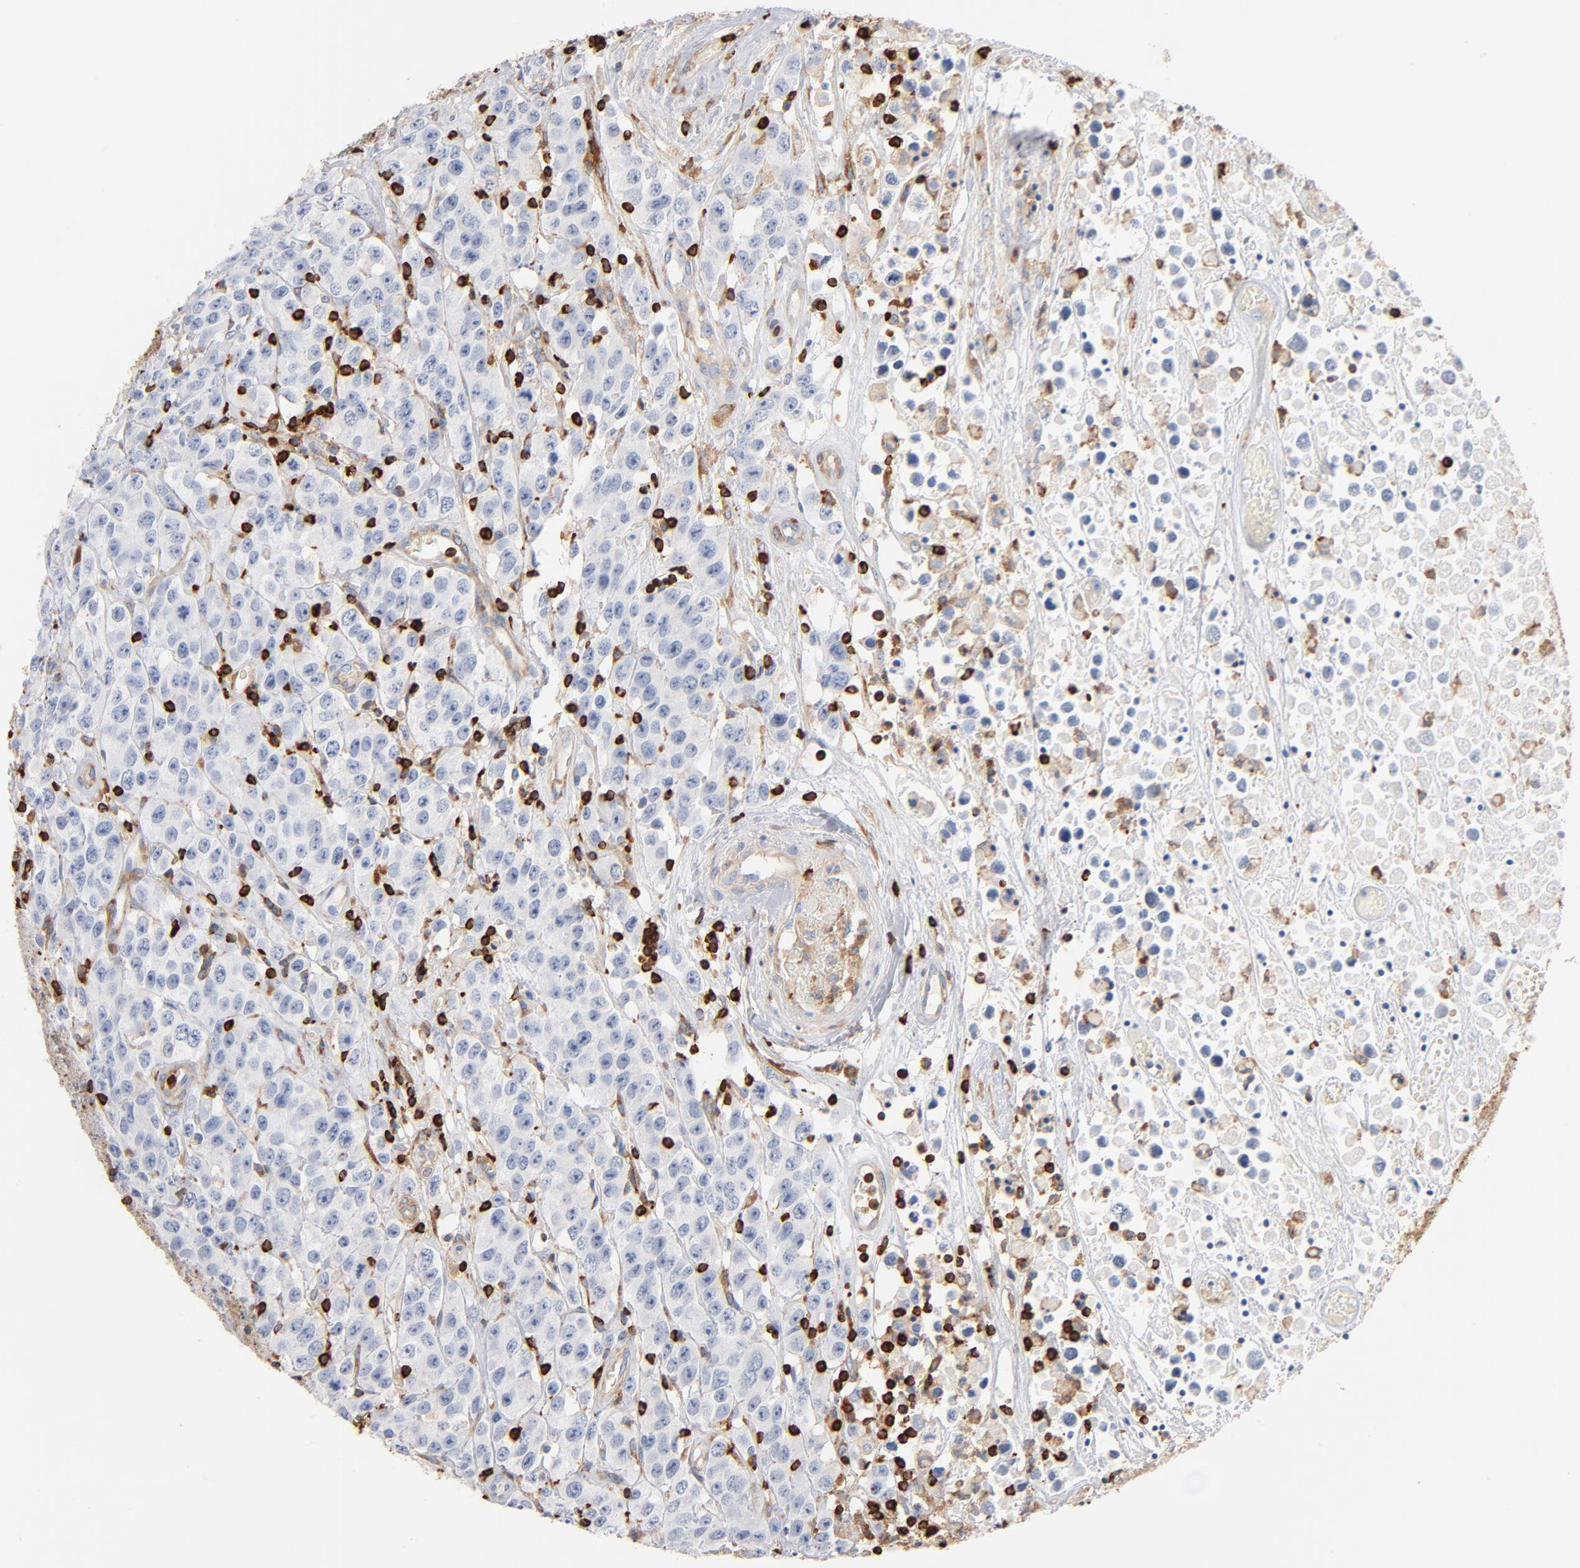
{"staining": {"intensity": "negative", "quantity": "none", "location": "none"}, "tissue": "testis cancer", "cell_type": "Tumor cells", "image_type": "cancer", "snomed": [{"axis": "morphology", "description": "Seminoma, NOS"}, {"axis": "topography", "description": "Testis"}], "caption": "Protein analysis of testis cancer (seminoma) exhibits no significant expression in tumor cells.", "gene": "SH3KBP1", "patient": {"sex": "male", "age": 52}}